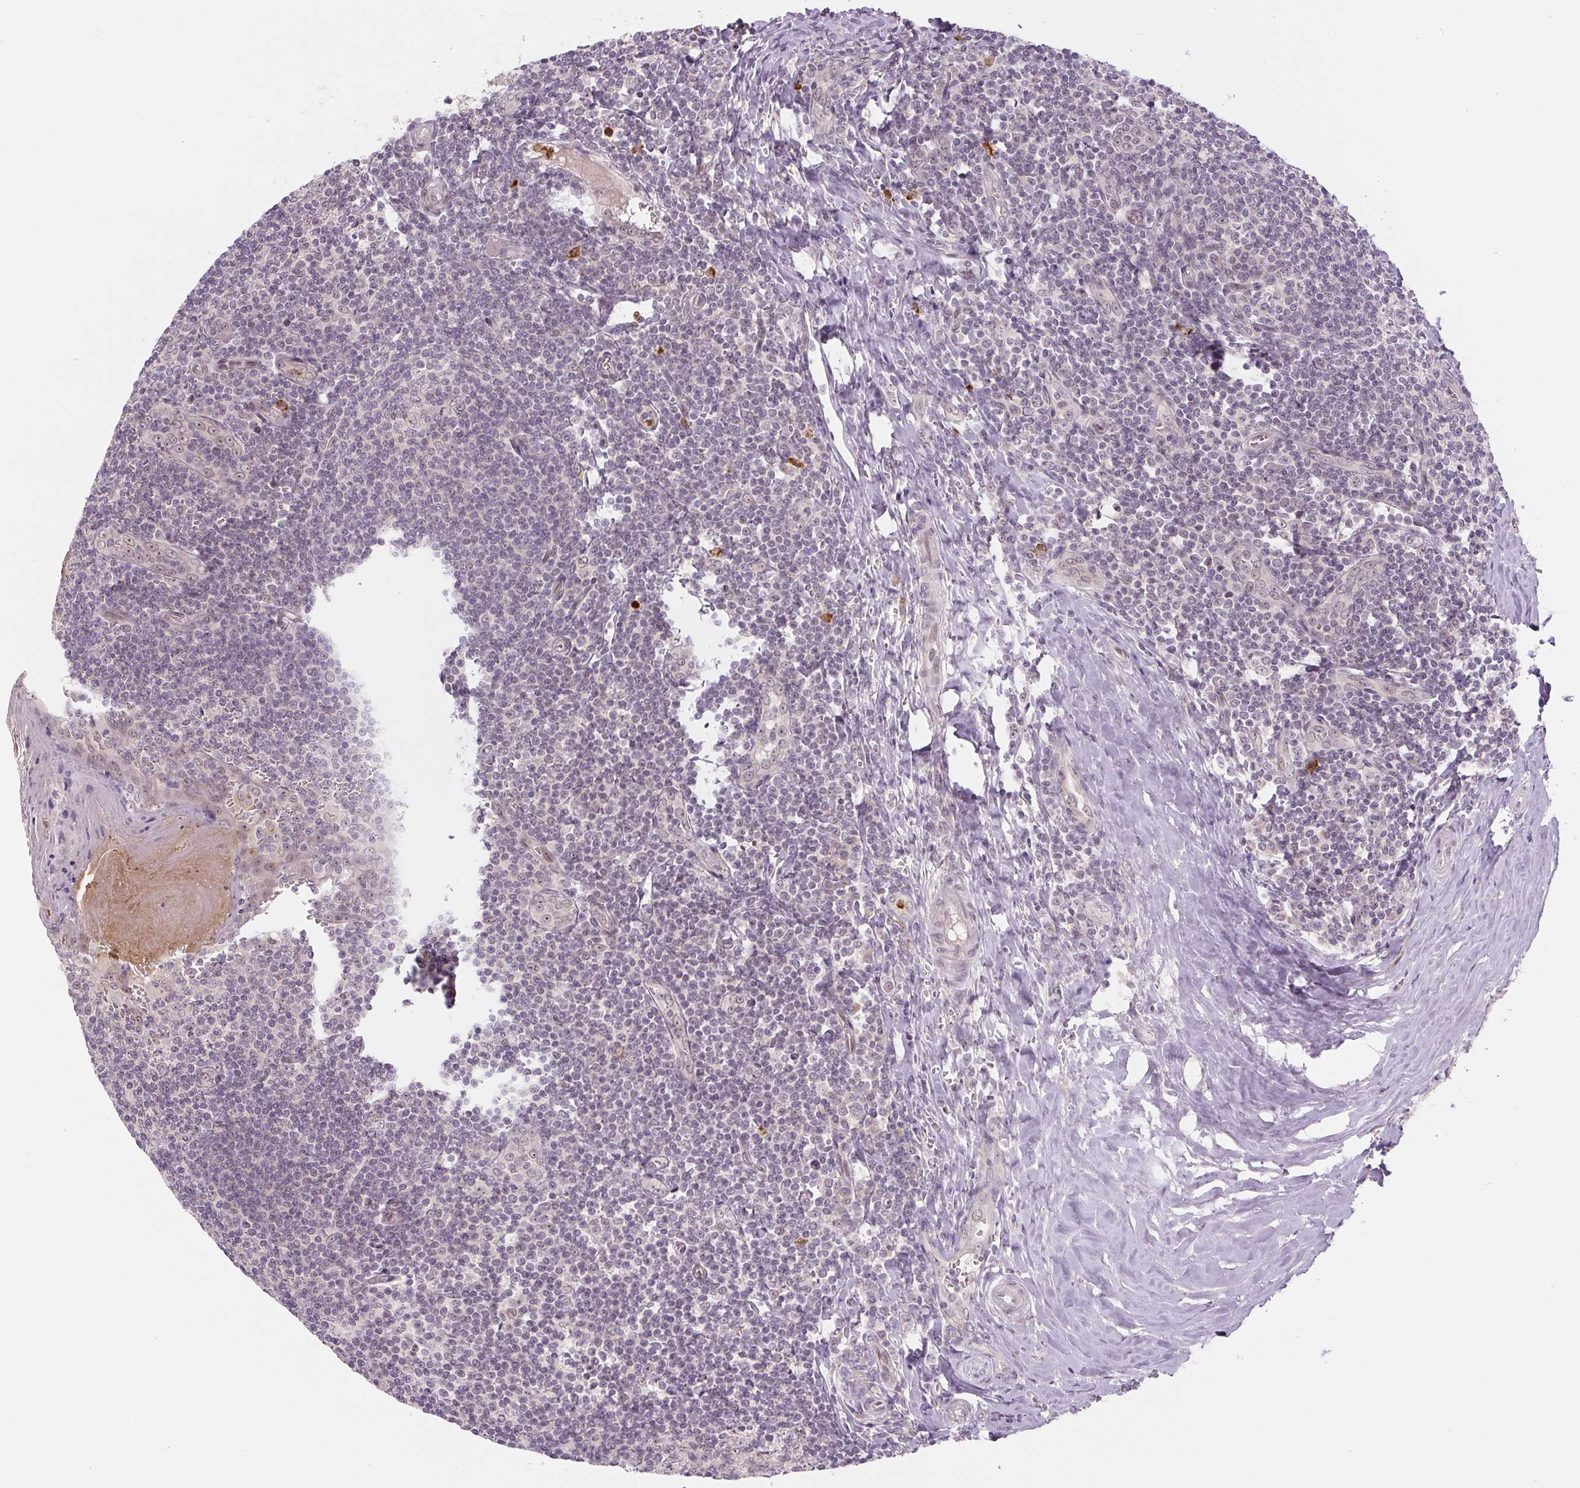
{"staining": {"intensity": "weak", "quantity": "<25%", "location": "nuclear"}, "tissue": "tonsil", "cell_type": "Germinal center cells", "image_type": "normal", "snomed": [{"axis": "morphology", "description": "Normal tissue, NOS"}, {"axis": "topography", "description": "Tonsil"}], "caption": "High magnification brightfield microscopy of benign tonsil stained with DAB (brown) and counterstained with hematoxylin (blue): germinal center cells show no significant staining.", "gene": "SGF29", "patient": {"sex": "male", "age": 27}}